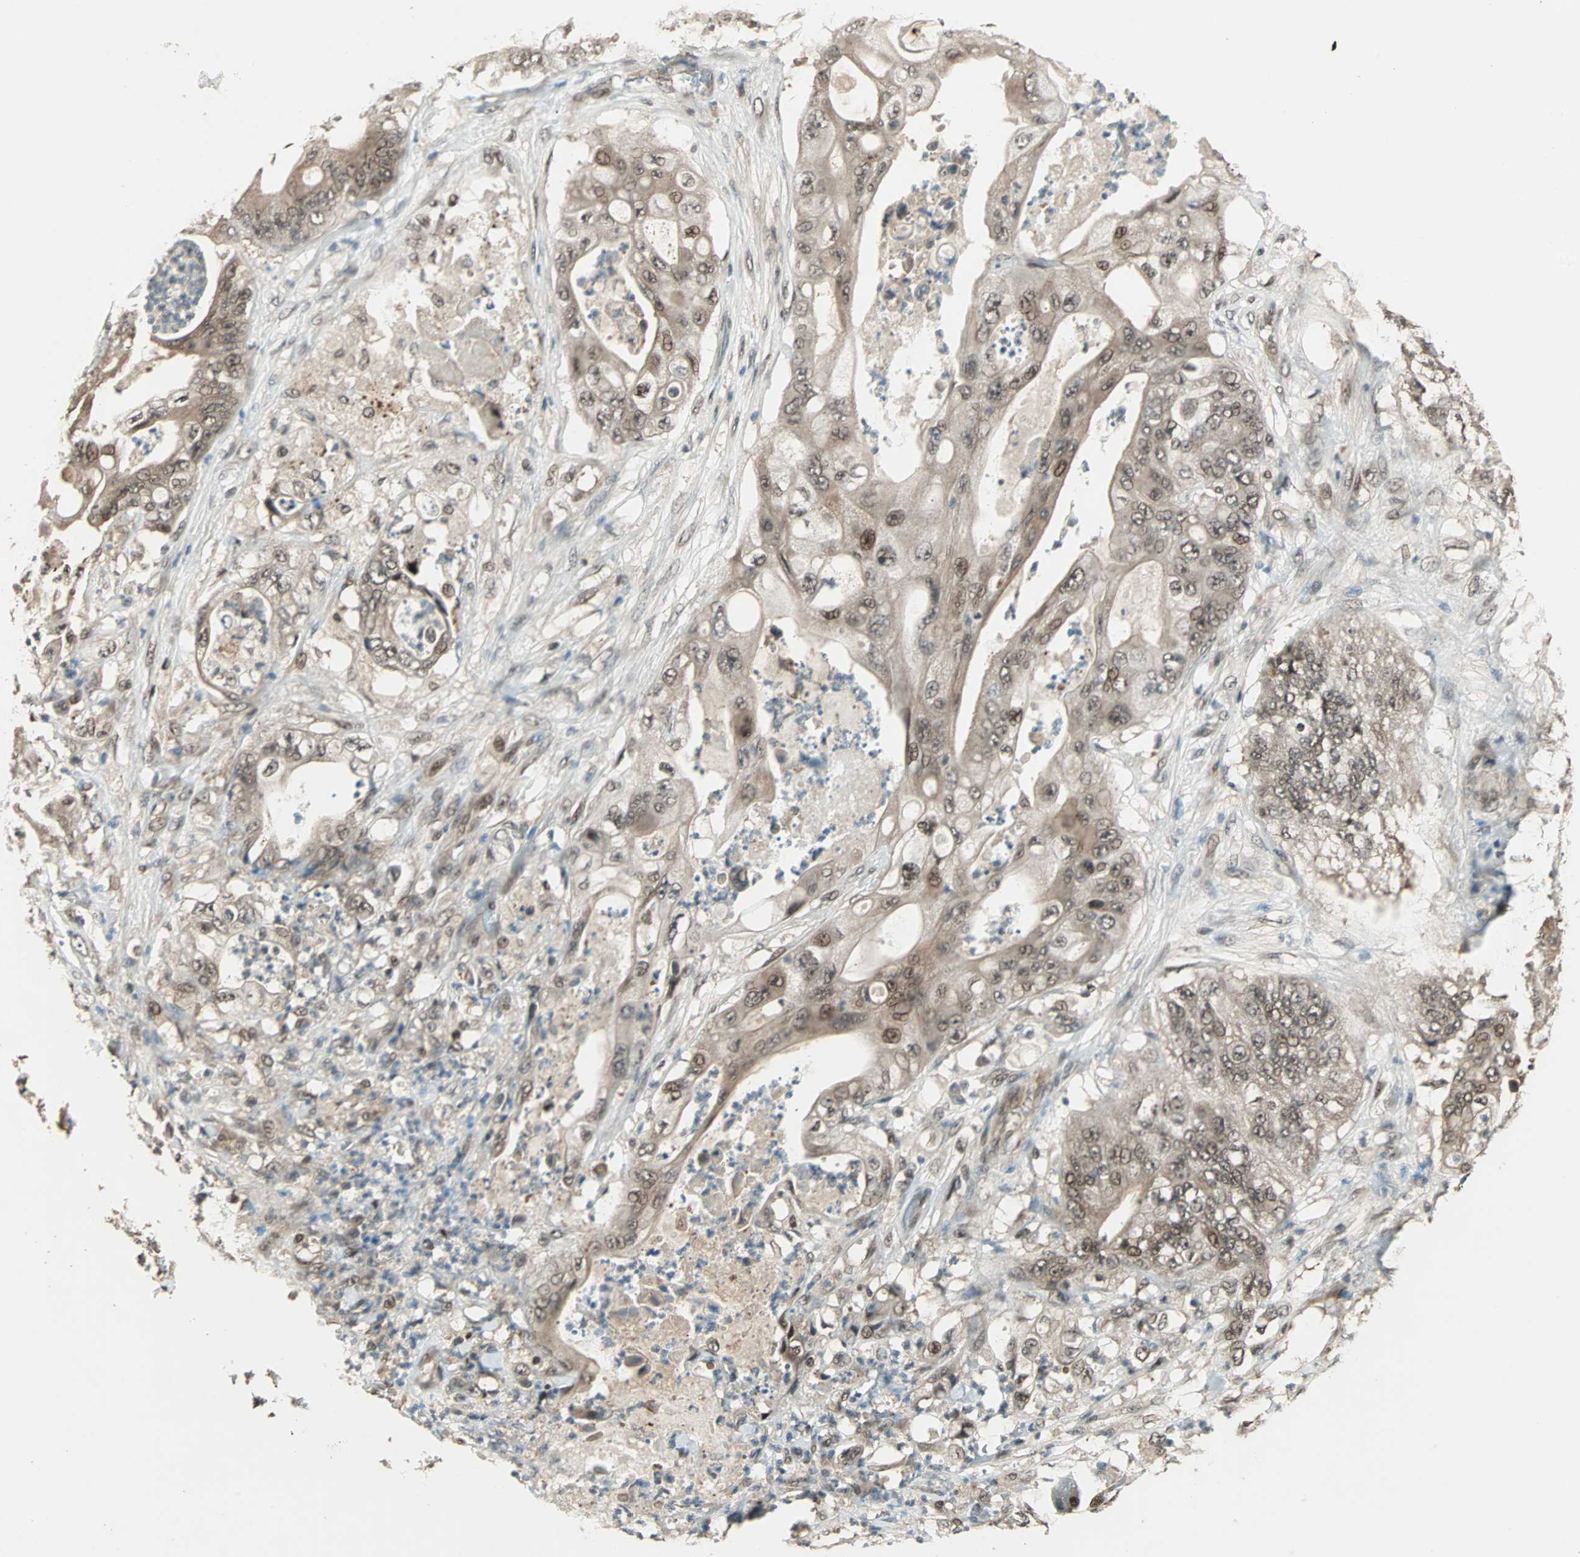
{"staining": {"intensity": "moderate", "quantity": ">75%", "location": "cytoplasmic/membranous,nuclear"}, "tissue": "stomach cancer", "cell_type": "Tumor cells", "image_type": "cancer", "snomed": [{"axis": "morphology", "description": "Adenocarcinoma, NOS"}, {"axis": "topography", "description": "Stomach"}], "caption": "IHC of stomach cancer (adenocarcinoma) demonstrates medium levels of moderate cytoplasmic/membranous and nuclear positivity in approximately >75% of tumor cells. The staining is performed using DAB (3,3'-diaminobenzidine) brown chromogen to label protein expression. The nuclei are counter-stained blue using hematoxylin.", "gene": "ZNF701", "patient": {"sex": "female", "age": 73}}